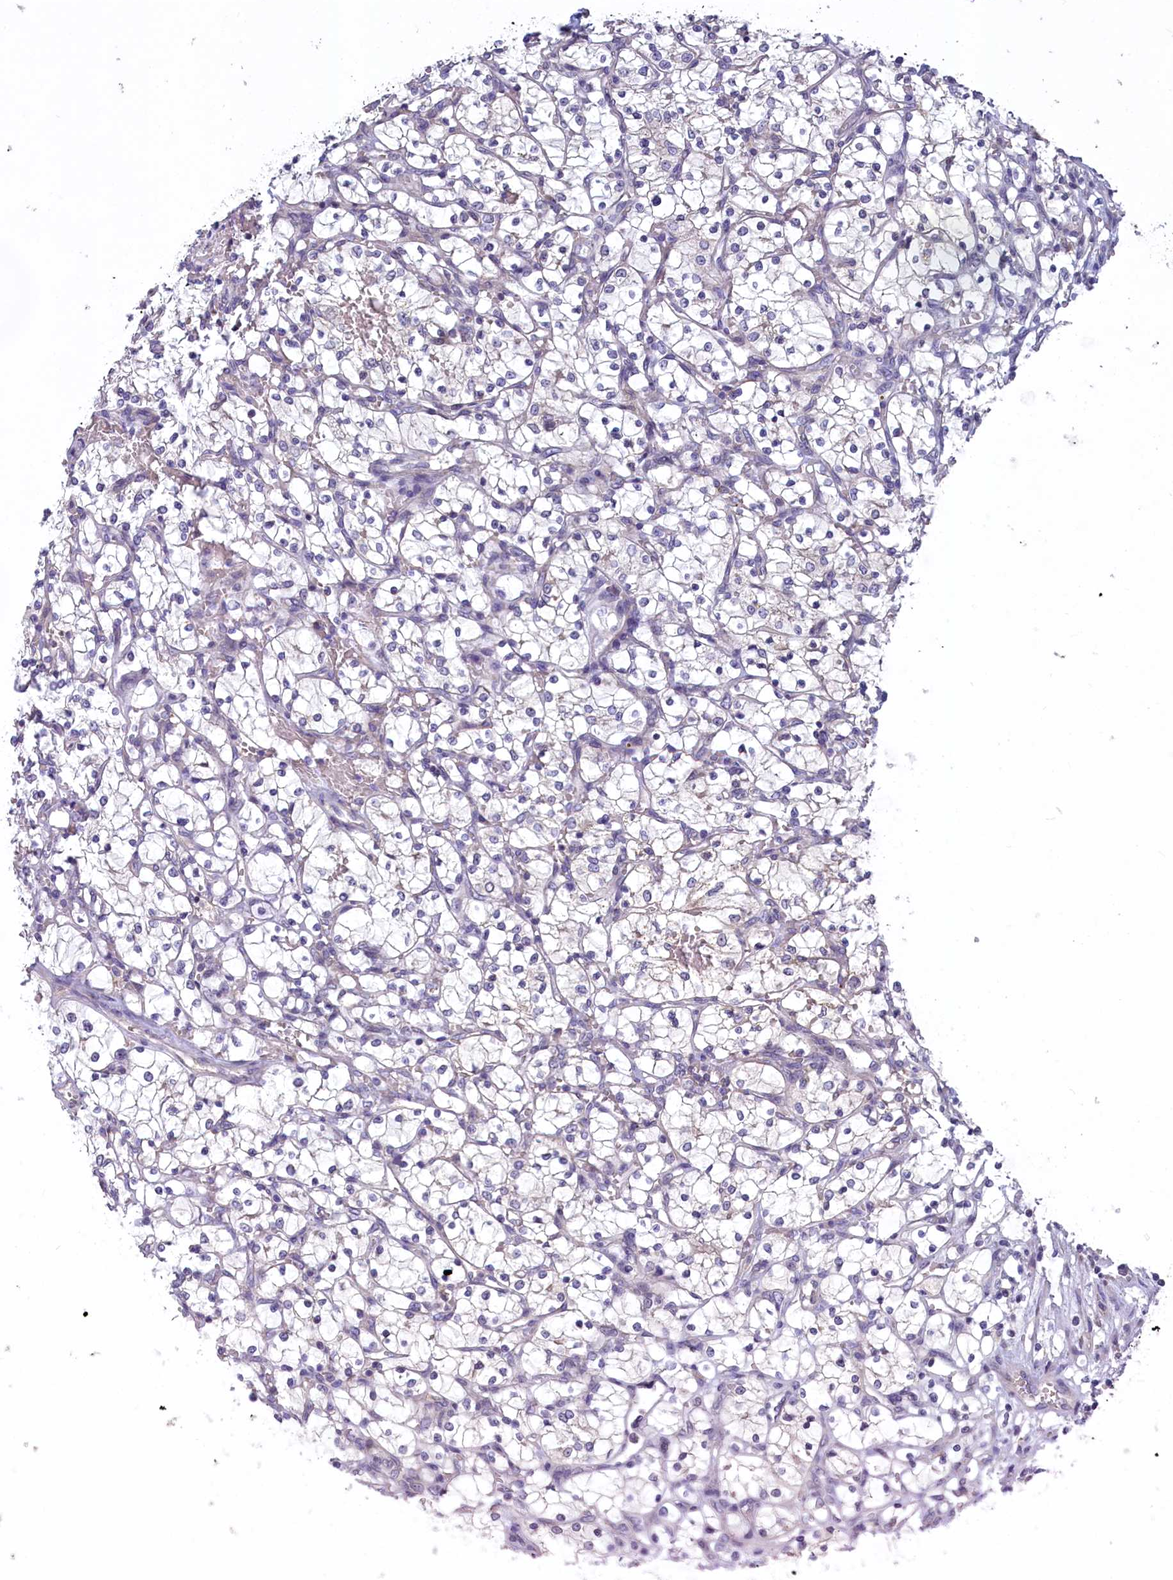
{"staining": {"intensity": "negative", "quantity": "none", "location": "none"}, "tissue": "renal cancer", "cell_type": "Tumor cells", "image_type": "cancer", "snomed": [{"axis": "morphology", "description": "Adenocarcinoma, NOS"}, {"axis": "topography", "description": "Kidney"}], "caption": "Protein analysis of adenocarcinoma (renal) demonstrates no significant positivity in tumor cells.", "gene": "UCHL3", "patient": {"sex": "female", "age": 69}}